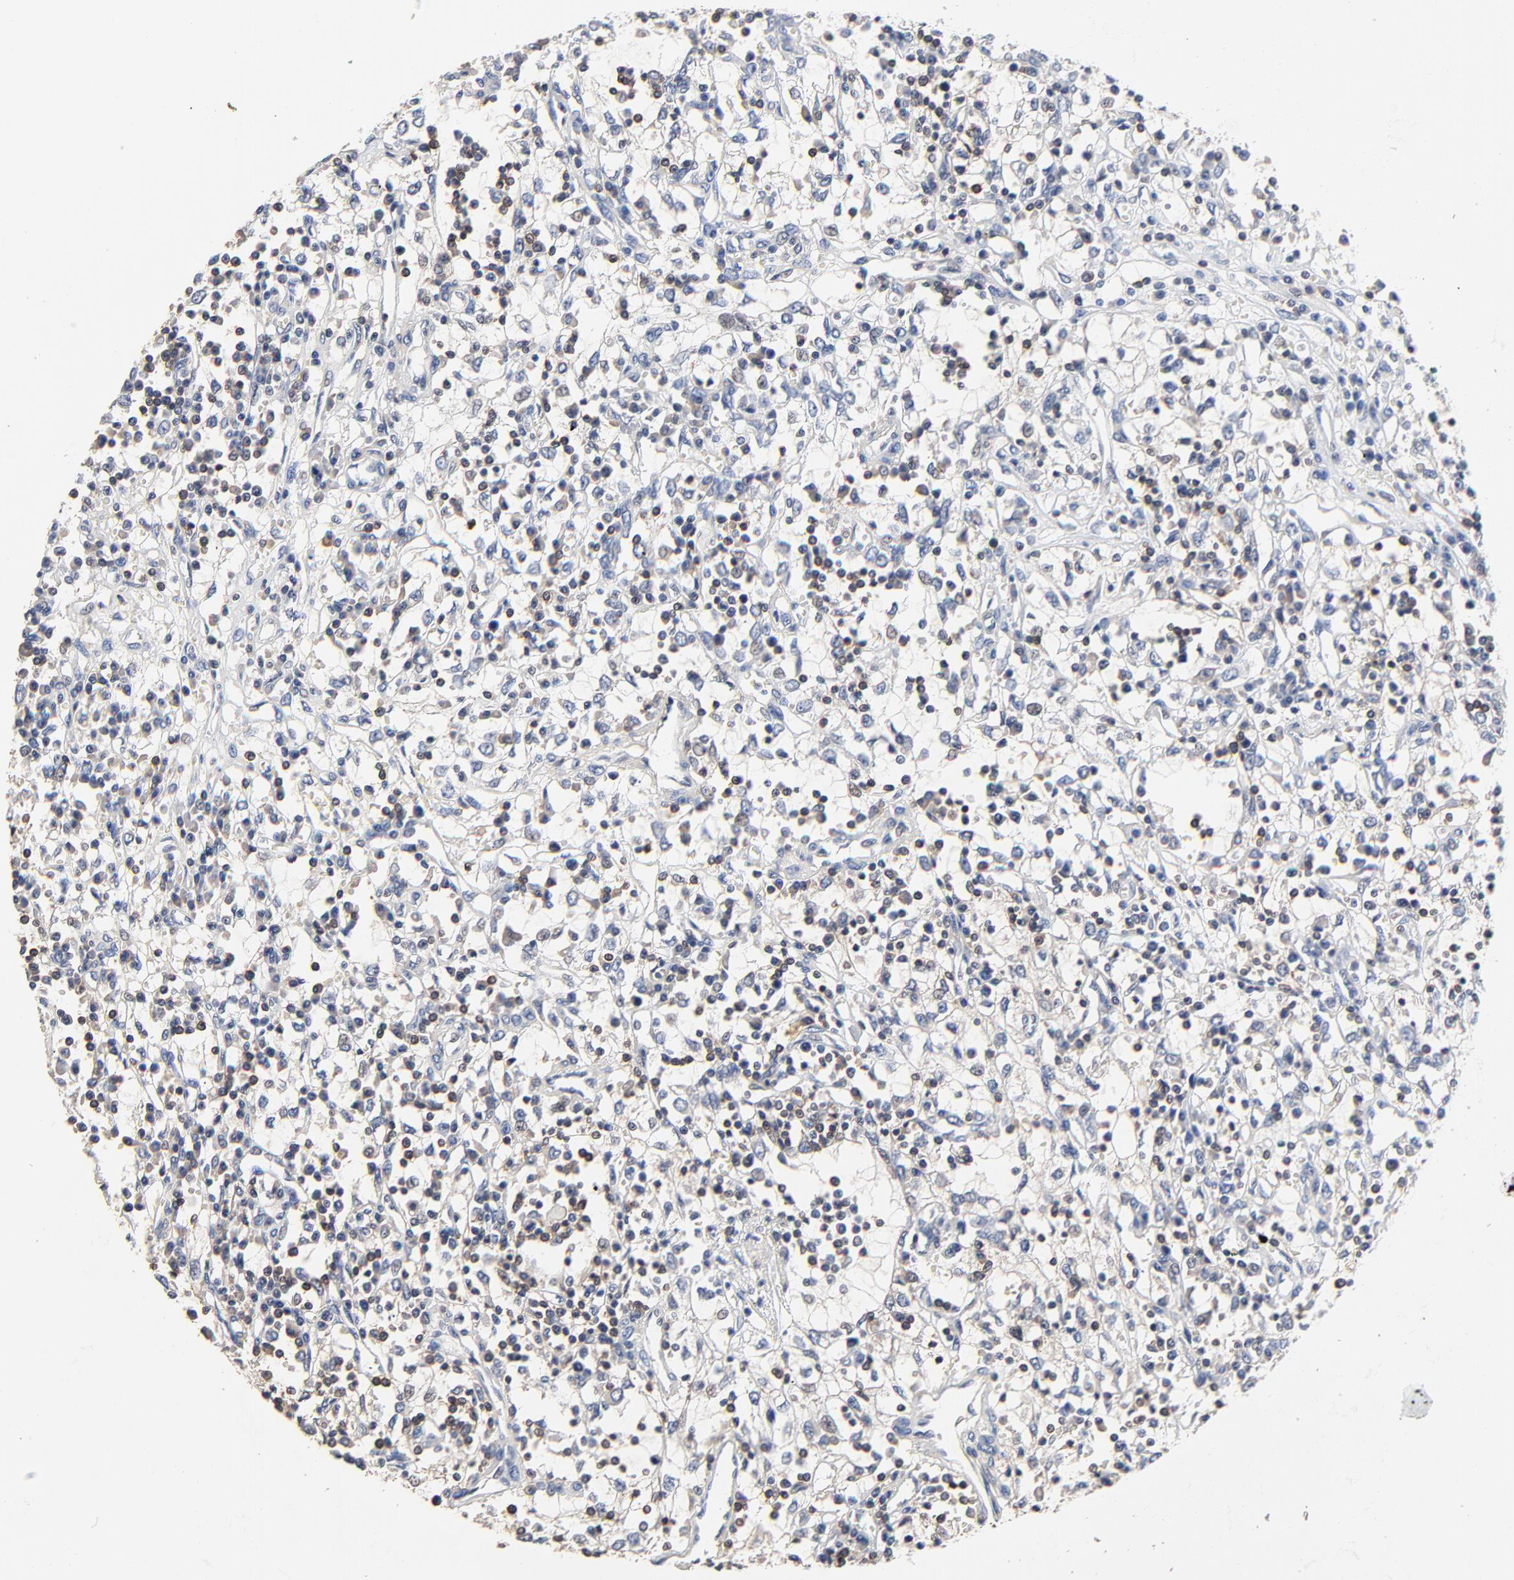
{"staining": {"intensity": "negative", "quantity": "none", "location": "none"}, "tissue": "renal cancer", "cell_type": "Tumor cells", "image_type": "cancer", "snomed": [{"axis": "morphology", "description": "Adenocarcinoma, NOS"}, {"axis": "topography", "description": "Kidney"}], "caption": "IHC of human renal adenocarcinoma reveals no staining in tumor cells.", "gene": "SKAP1", "patient": {"sex": "male", "age": 82}}